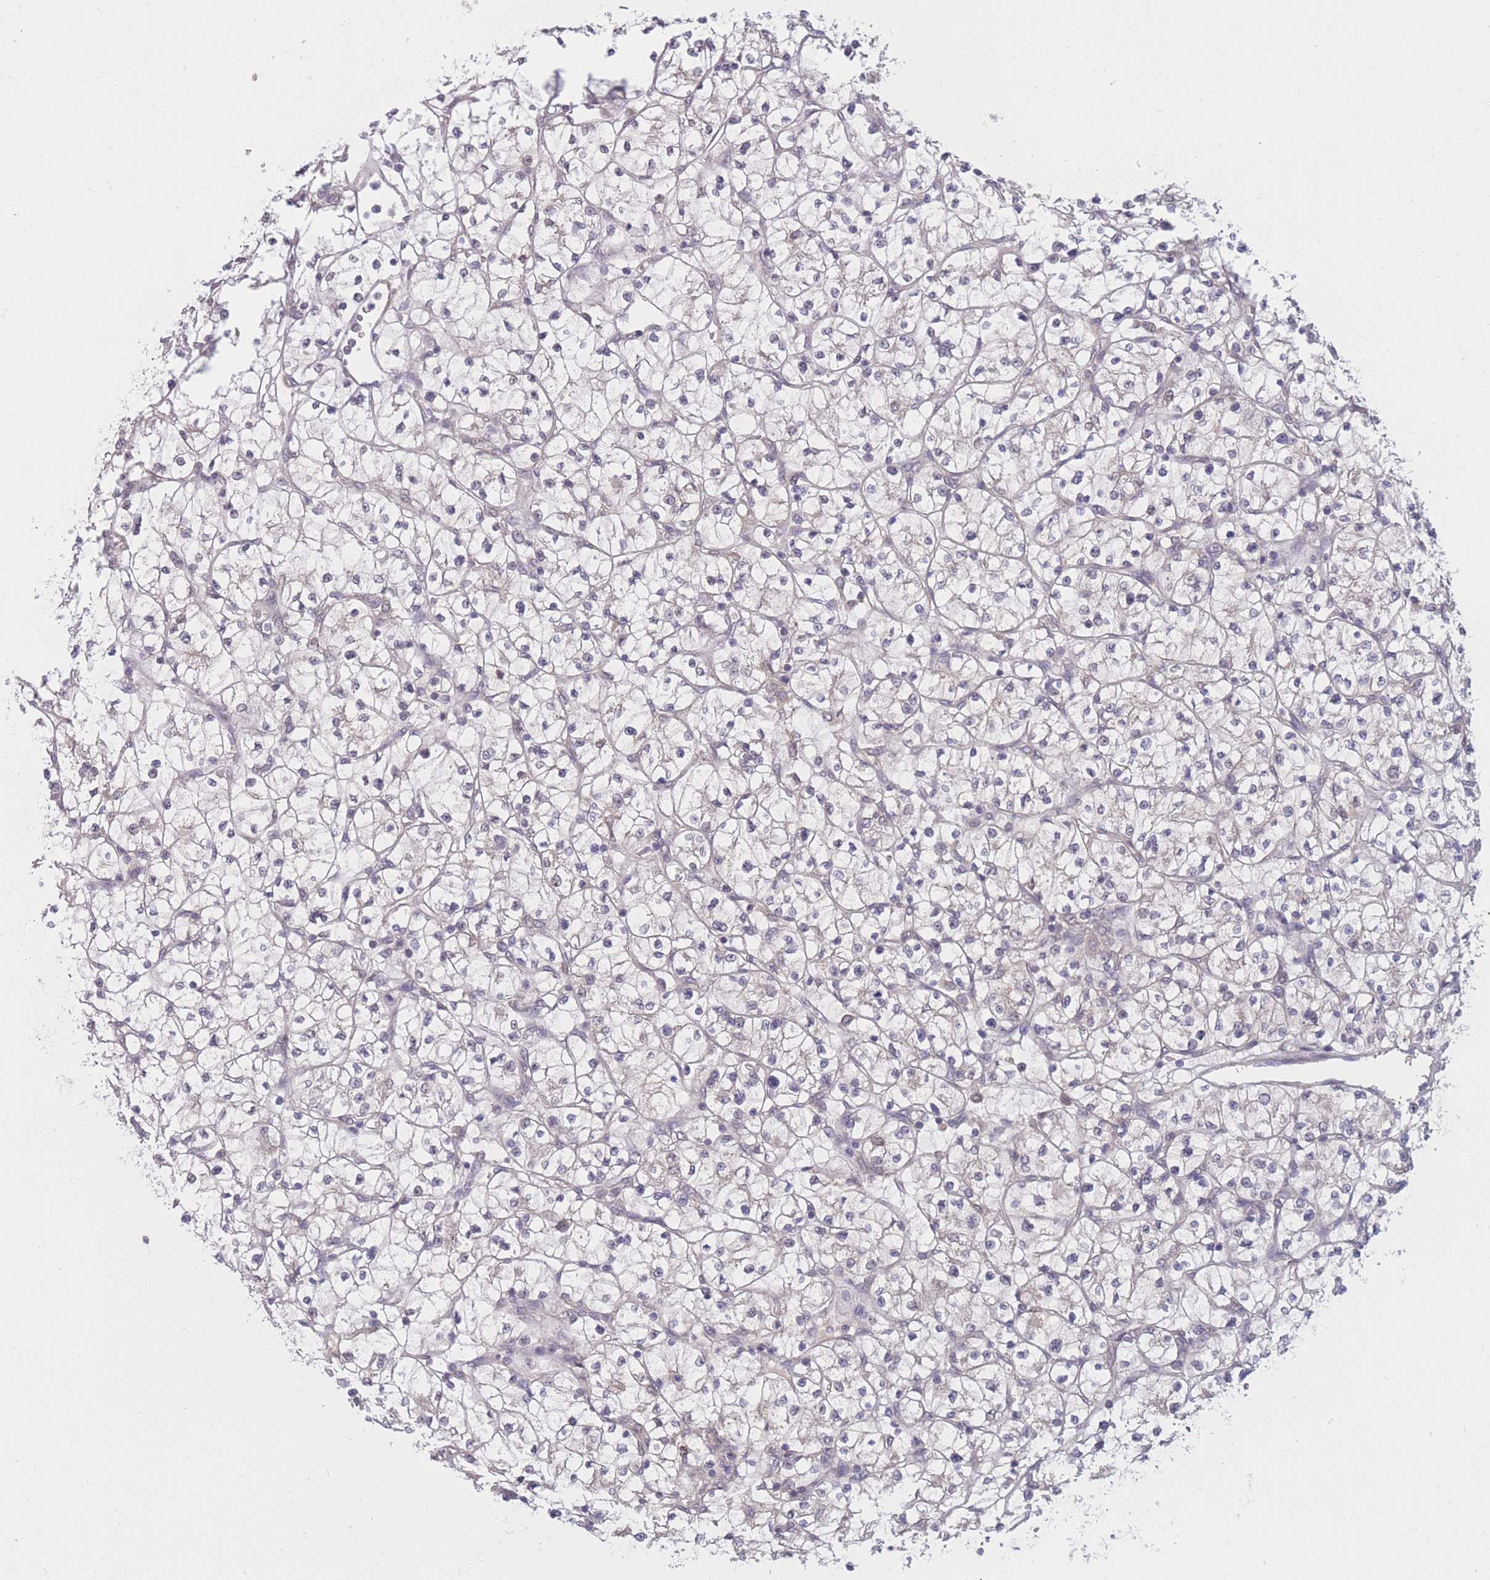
{"staining": {"intensity": "negative", "quantity": "none", "location": "none"}, "tissue": "renal cancer", "cell_type": "Tumor cells", "image_type": "cancer", "snomed": [{"axis": "morphology", "description": "Adenocarcinoma, NOS"}, {"axis": "topography", "description": "Kidney"}], "caption": "Human renal cancer stained for a protein using immunohistochemistry (IHC) demonstrates no positivity in tumor cells.", "gene": "COL27A1", "patient": {"sex": "female", "age": 64}}